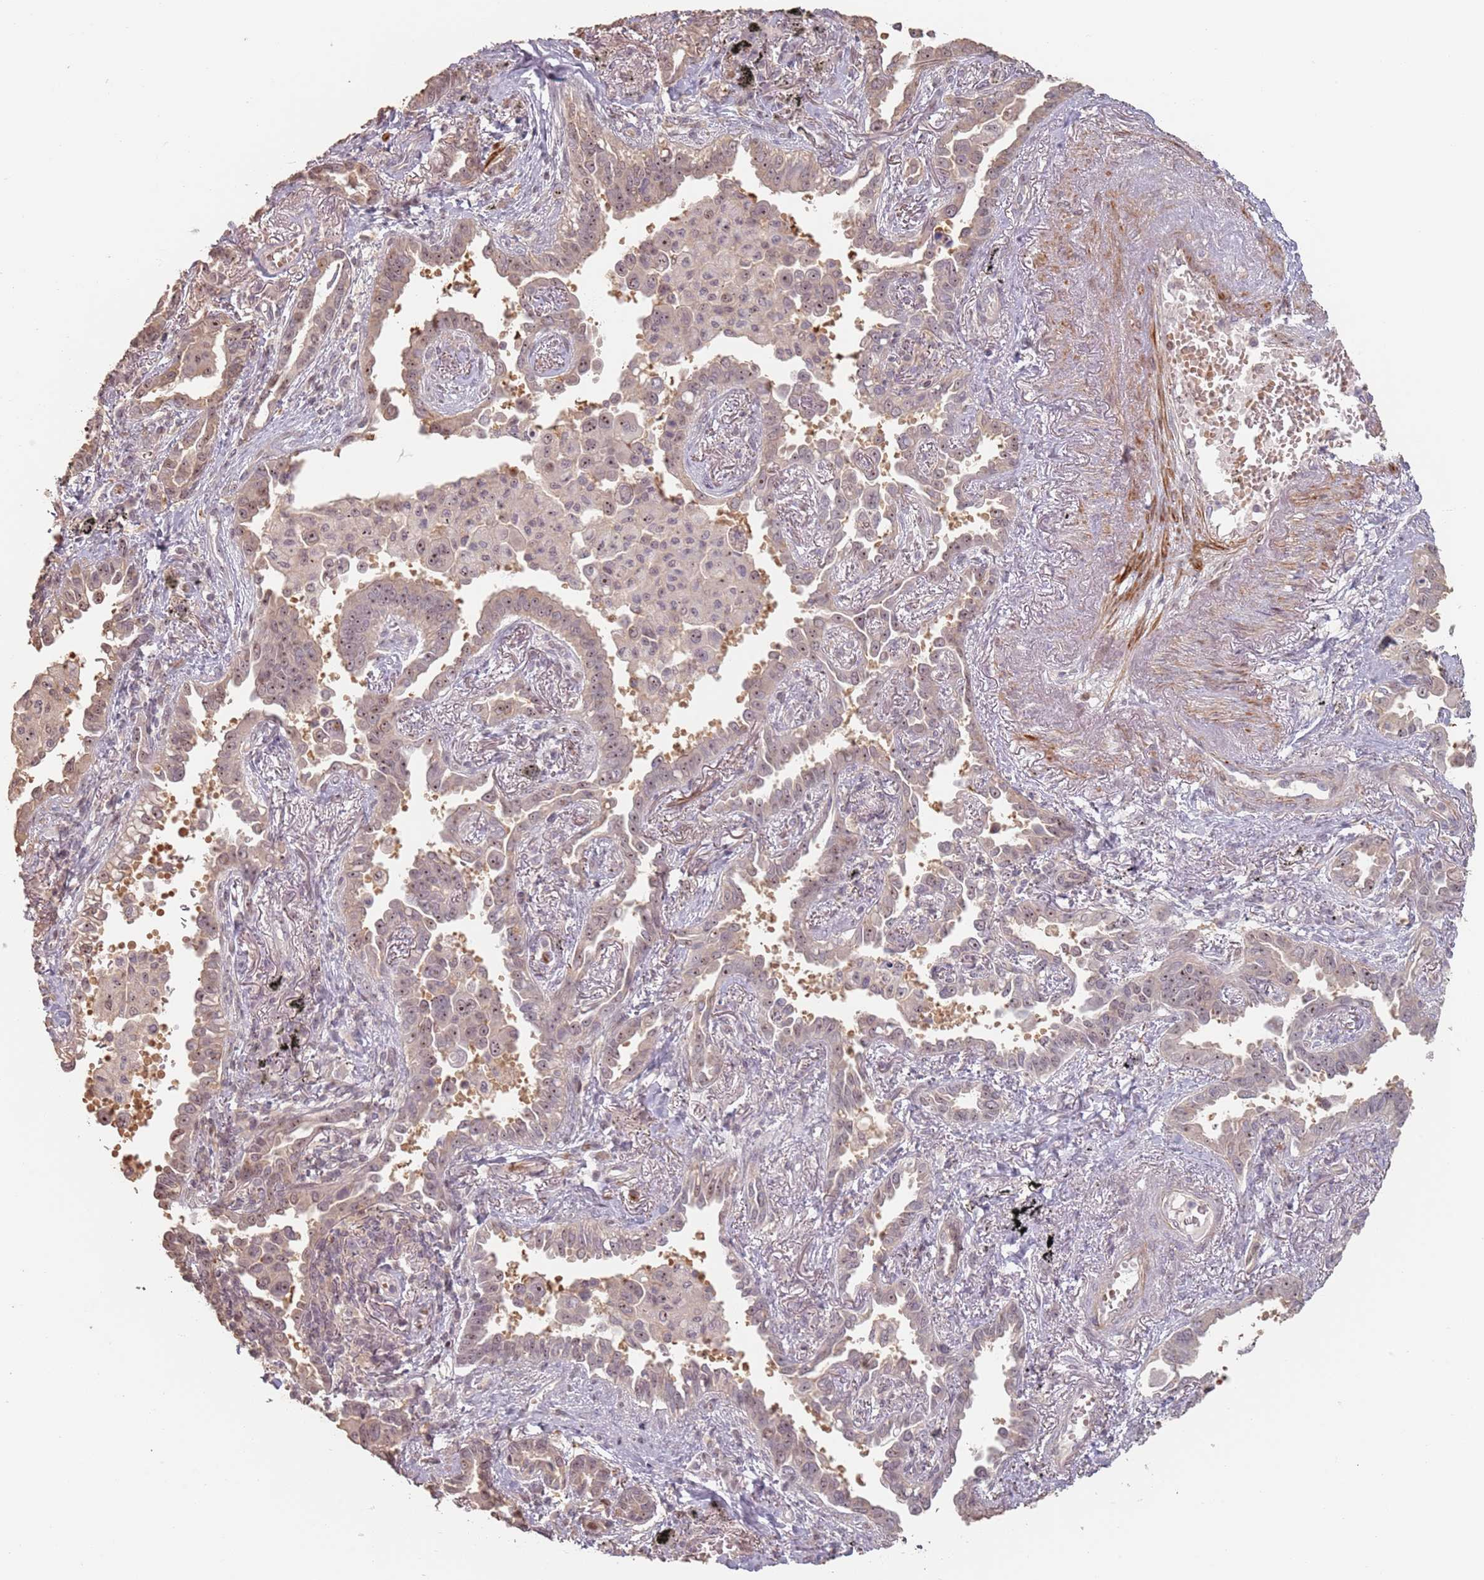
{"staining": {"intensity": "moderate", "quantity": ">75%", "location": "cytoplasmic/membranous,nuclear"}, "tissue": "lung cancer", "cell_type": "Tumor cells", "image_type": "cancer", "snomed": [{"axis": "morphology", "description": "Adenocarcinoma, NOS"}, {"axis": "topography", "description": "Lung"}], "caption": "There is medium levels of moderate cytoplasmic/membranous and nuclear positivity in tumor cells of lung cancer, as demonstrated by immunohistochemical staining (brown color).", "gene": "ADTRP", "patient": {"sex": "male", "age": 67}}